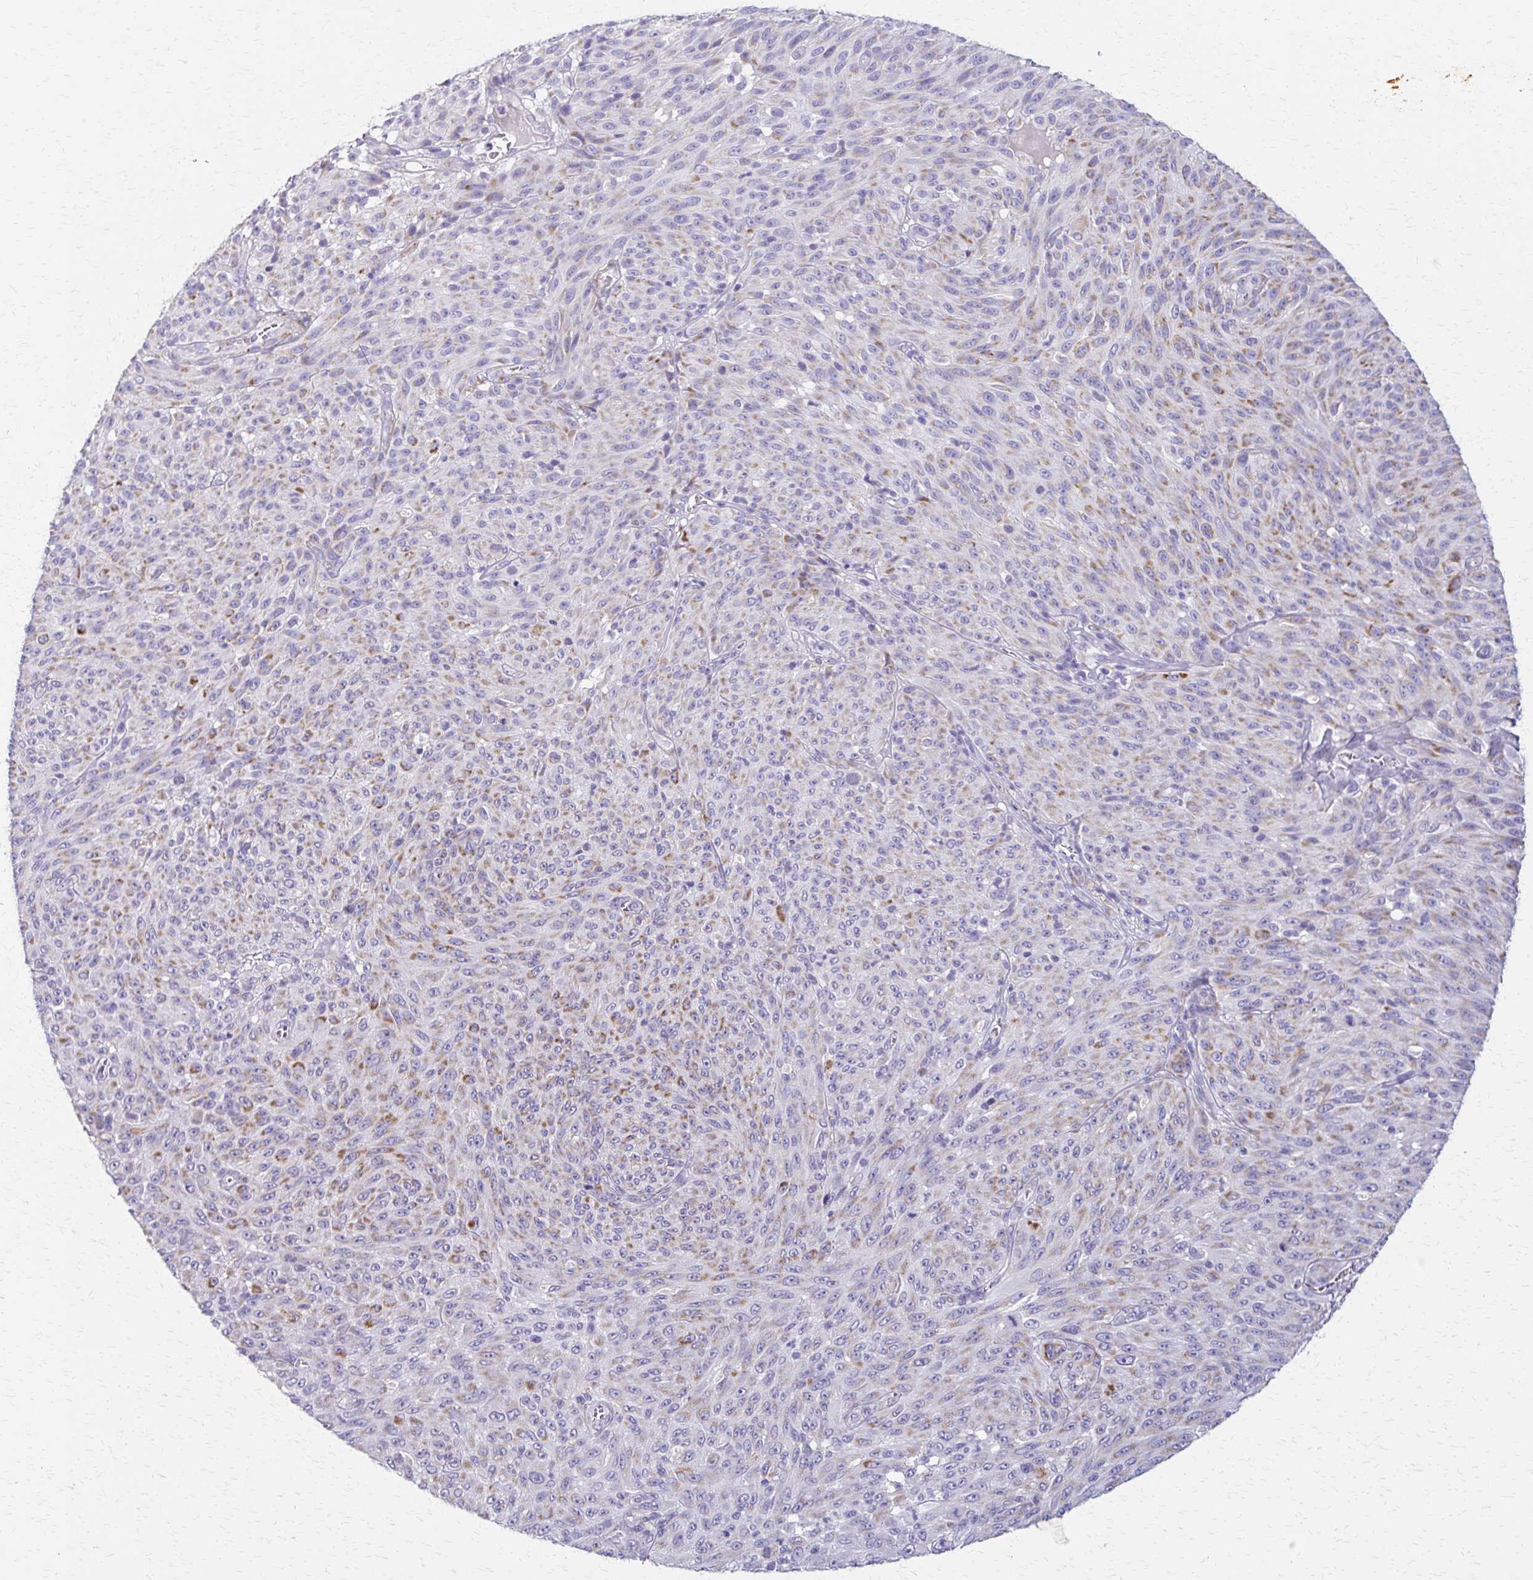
{"staining": {"intensity": "moderate", "quantity": "25%-75%", "location": "cytoplasmic/membranous"}, "tissue": "melanoma", "cell_type": "Tumor cells", "image_type": "cancer", "snomed": [{"axis": "morphology", "description": "Malignant melanoma, NOS"}, {"axis": "topography", "description": "Skin"}], "caption": "Immunohistochemistry (IHC) of human melanoma displays medium levels of moderate cytoplasmic/membranous positivity in about 25%-75% of tumor cells.", "gene": "ZSCAN5B", "patient": {"sex": "male", "age": 85}}